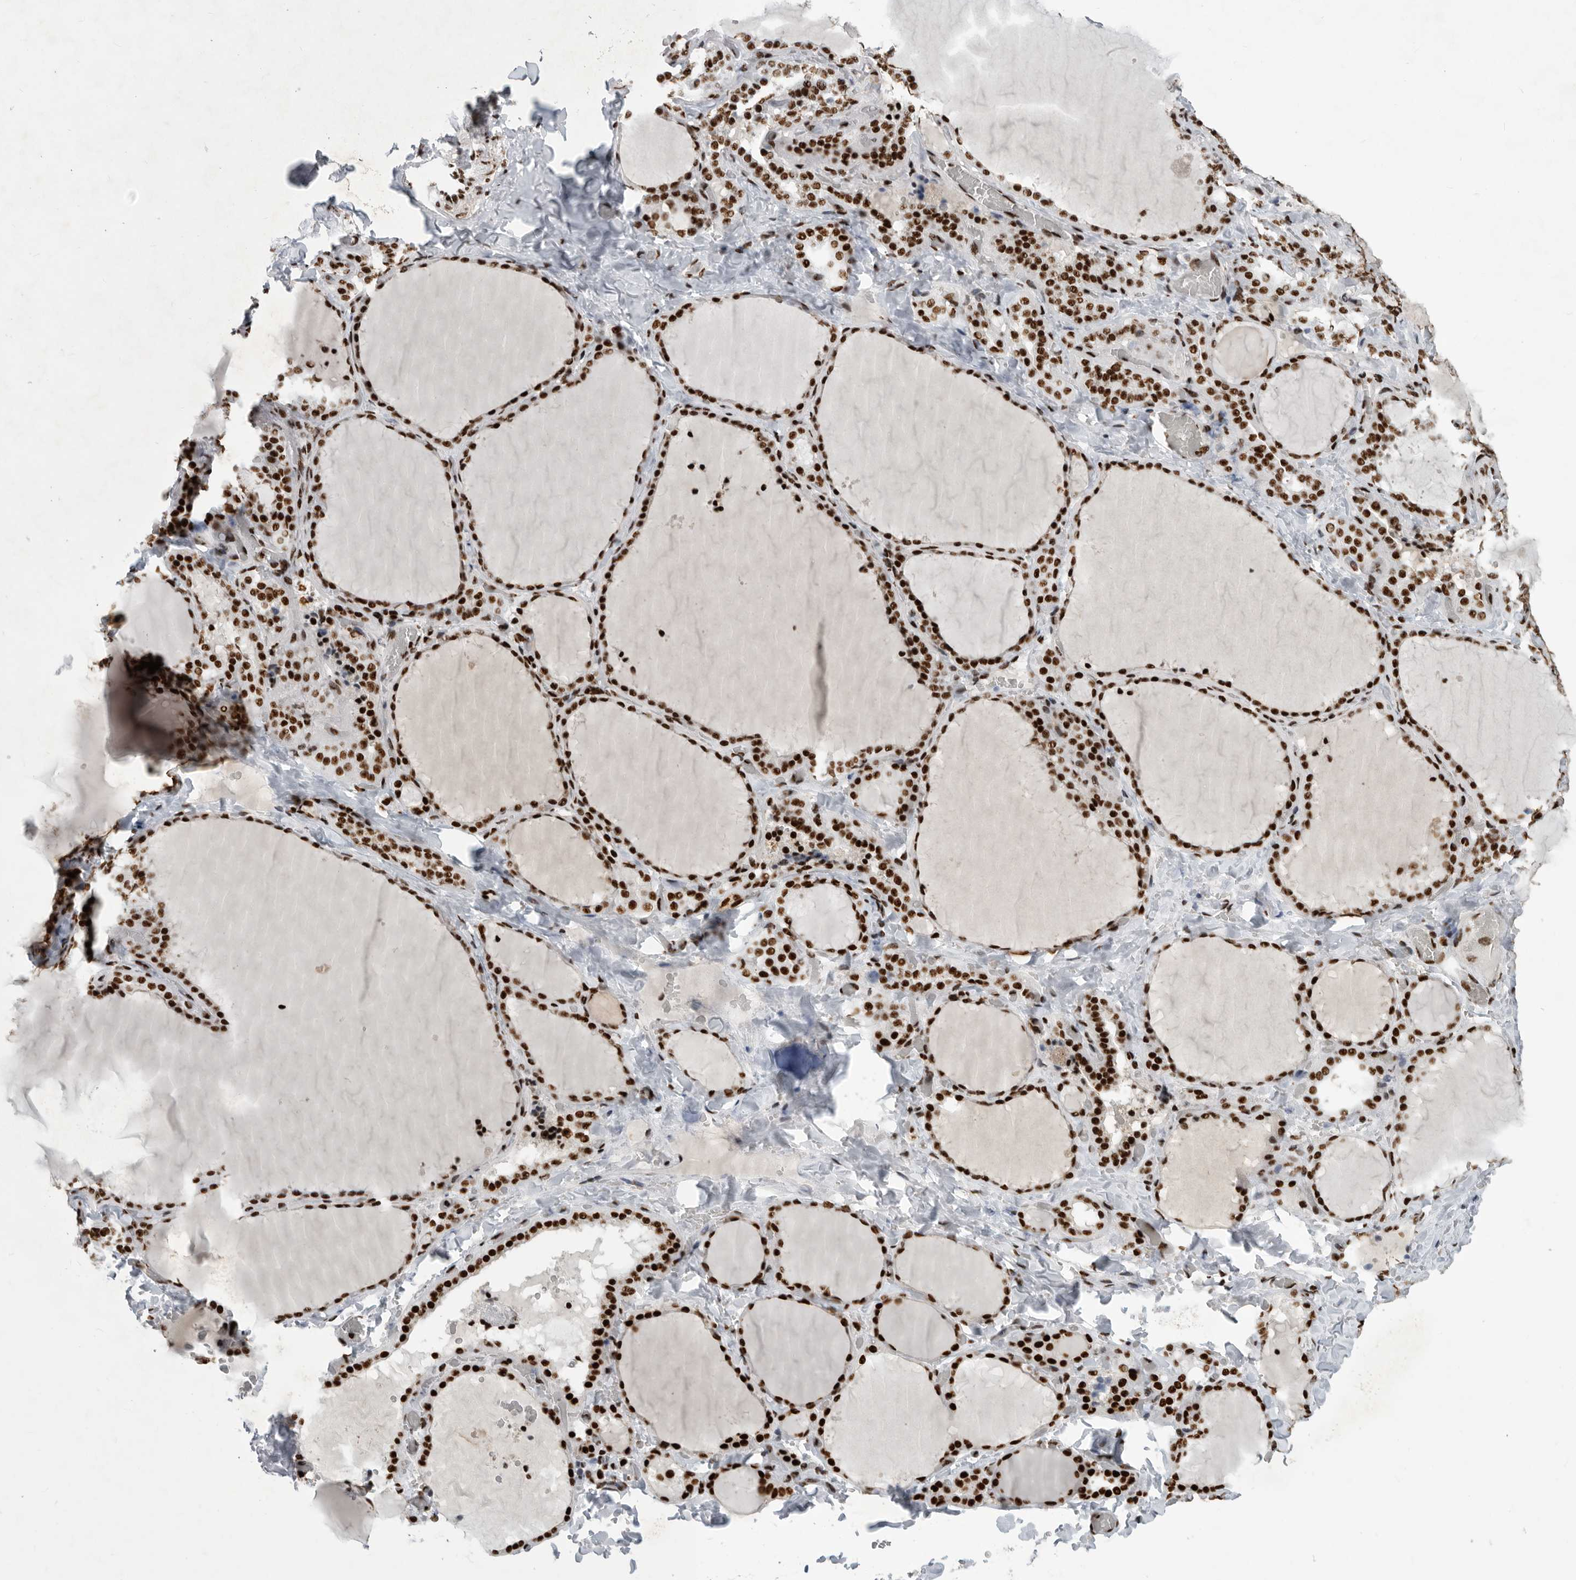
{"staining": {"intensity": "strong", "quantity": ">75%", "location": "nuclear"}, "tissue": "thyroid gland", "cell_type": "Glandular cells", "image_type": "normal", "snomed": [{"axis": "morphology", "description": "Normal tissue, NOS"}, {"axis": "topography", "description": "Thyroid gland"}], "caption": "The immunohistochemical stain shows strong nuclear staining in glandular cells of normal thyroid gland. (DAB = brown stain, brightfield microscopy at high magnification).", "gene": "BCLAF1", "patient": {"sex": "female", "age": 22}}